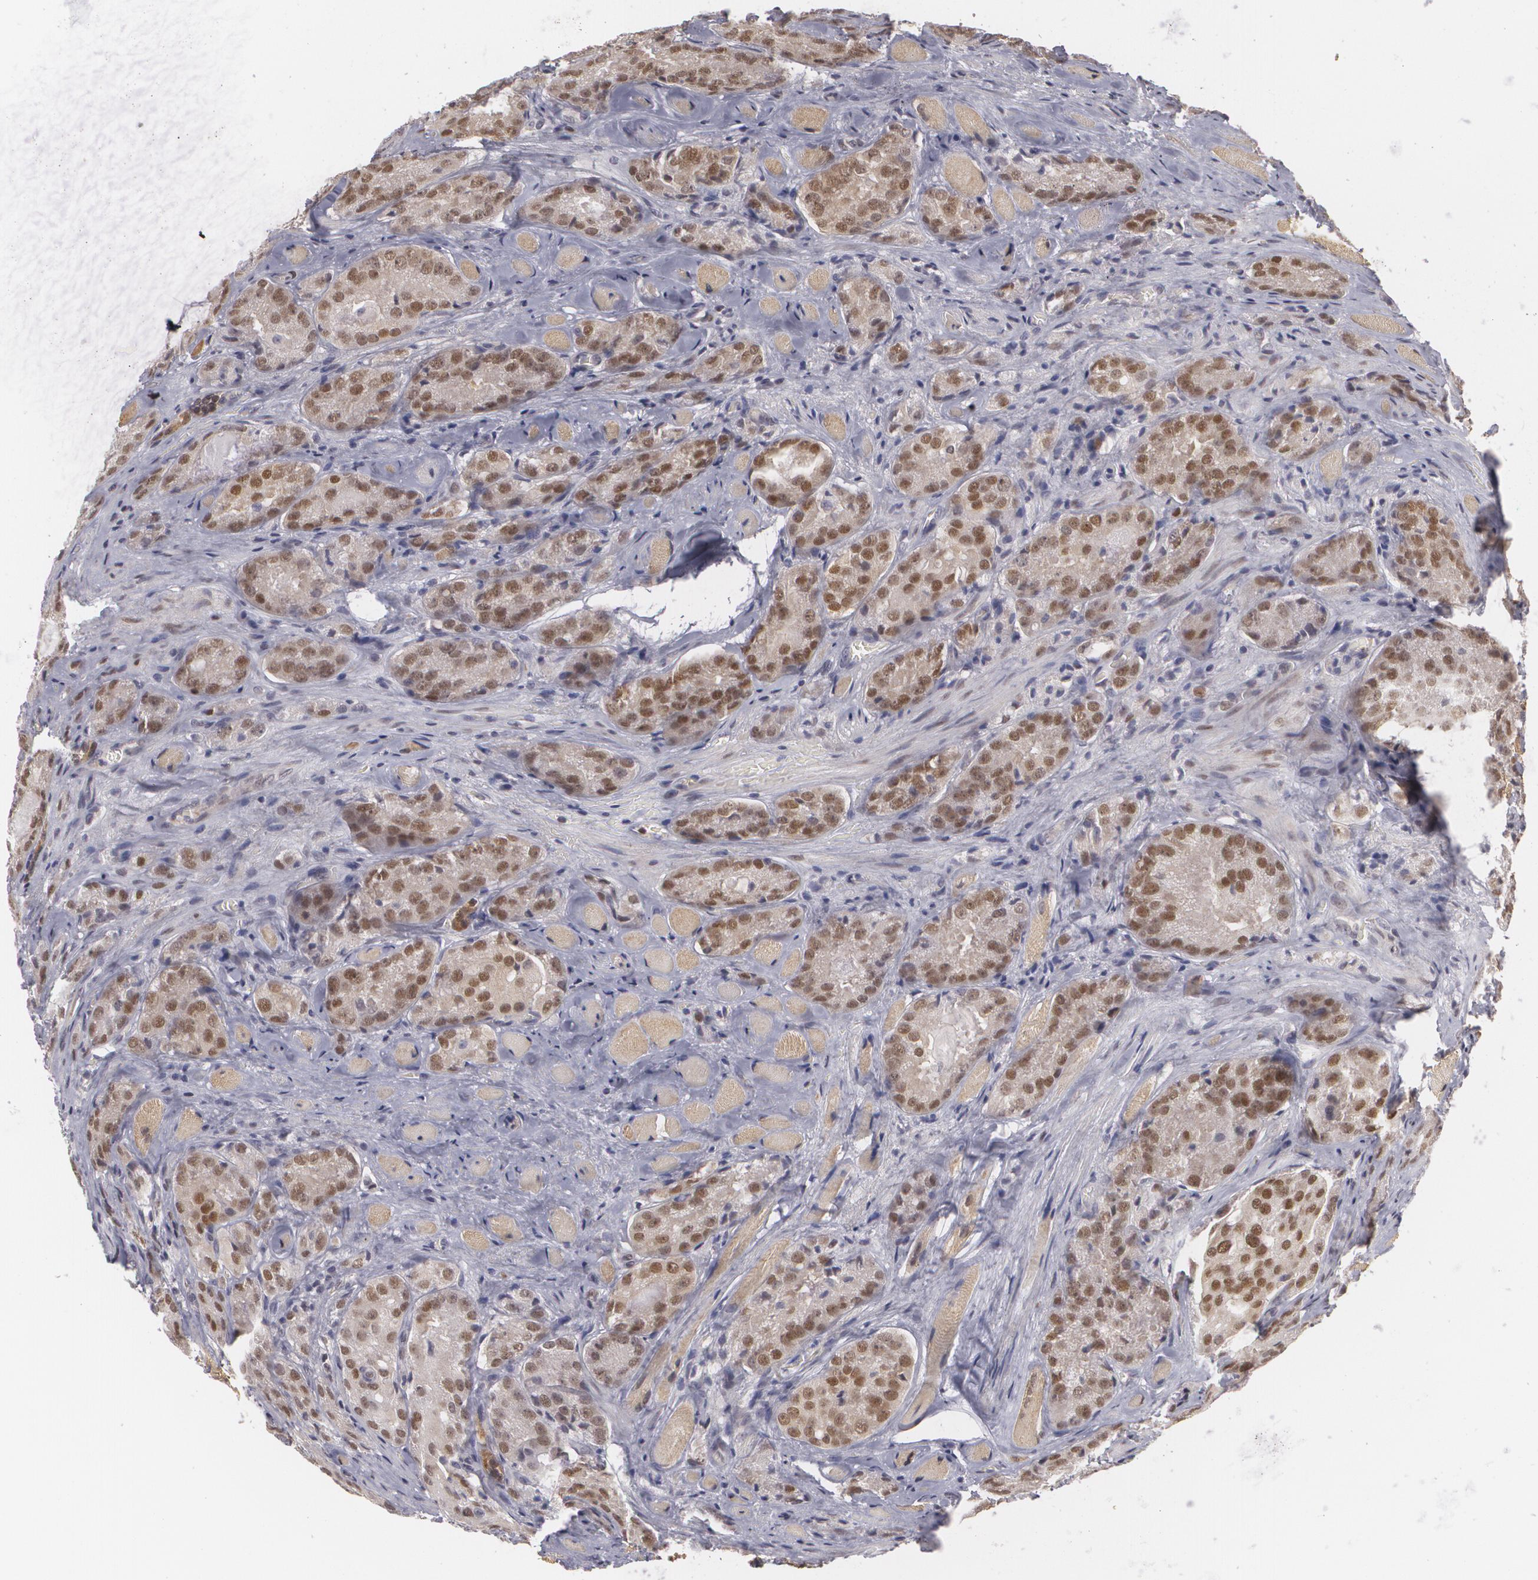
{"staining": {"intensity": "moderate", "quantity": ">75%", "location": "nuclear"}, "tissue": "prostate cancer", "cell_type": "Tumor cells", "image_type": "cancer", "snomed": [{"axis": "morphology", "description": "Adenocarcinoma, Medium grade"}, {"axis": "topography", "description": "Prostate"}], "caption": "Human prostate adenocarcinoma (medium-grade) stained with a protein marker displays moderate staining in tumor cells.", "gene": "ZBTB16", "patient": {"sex": "male", "age": 60}}